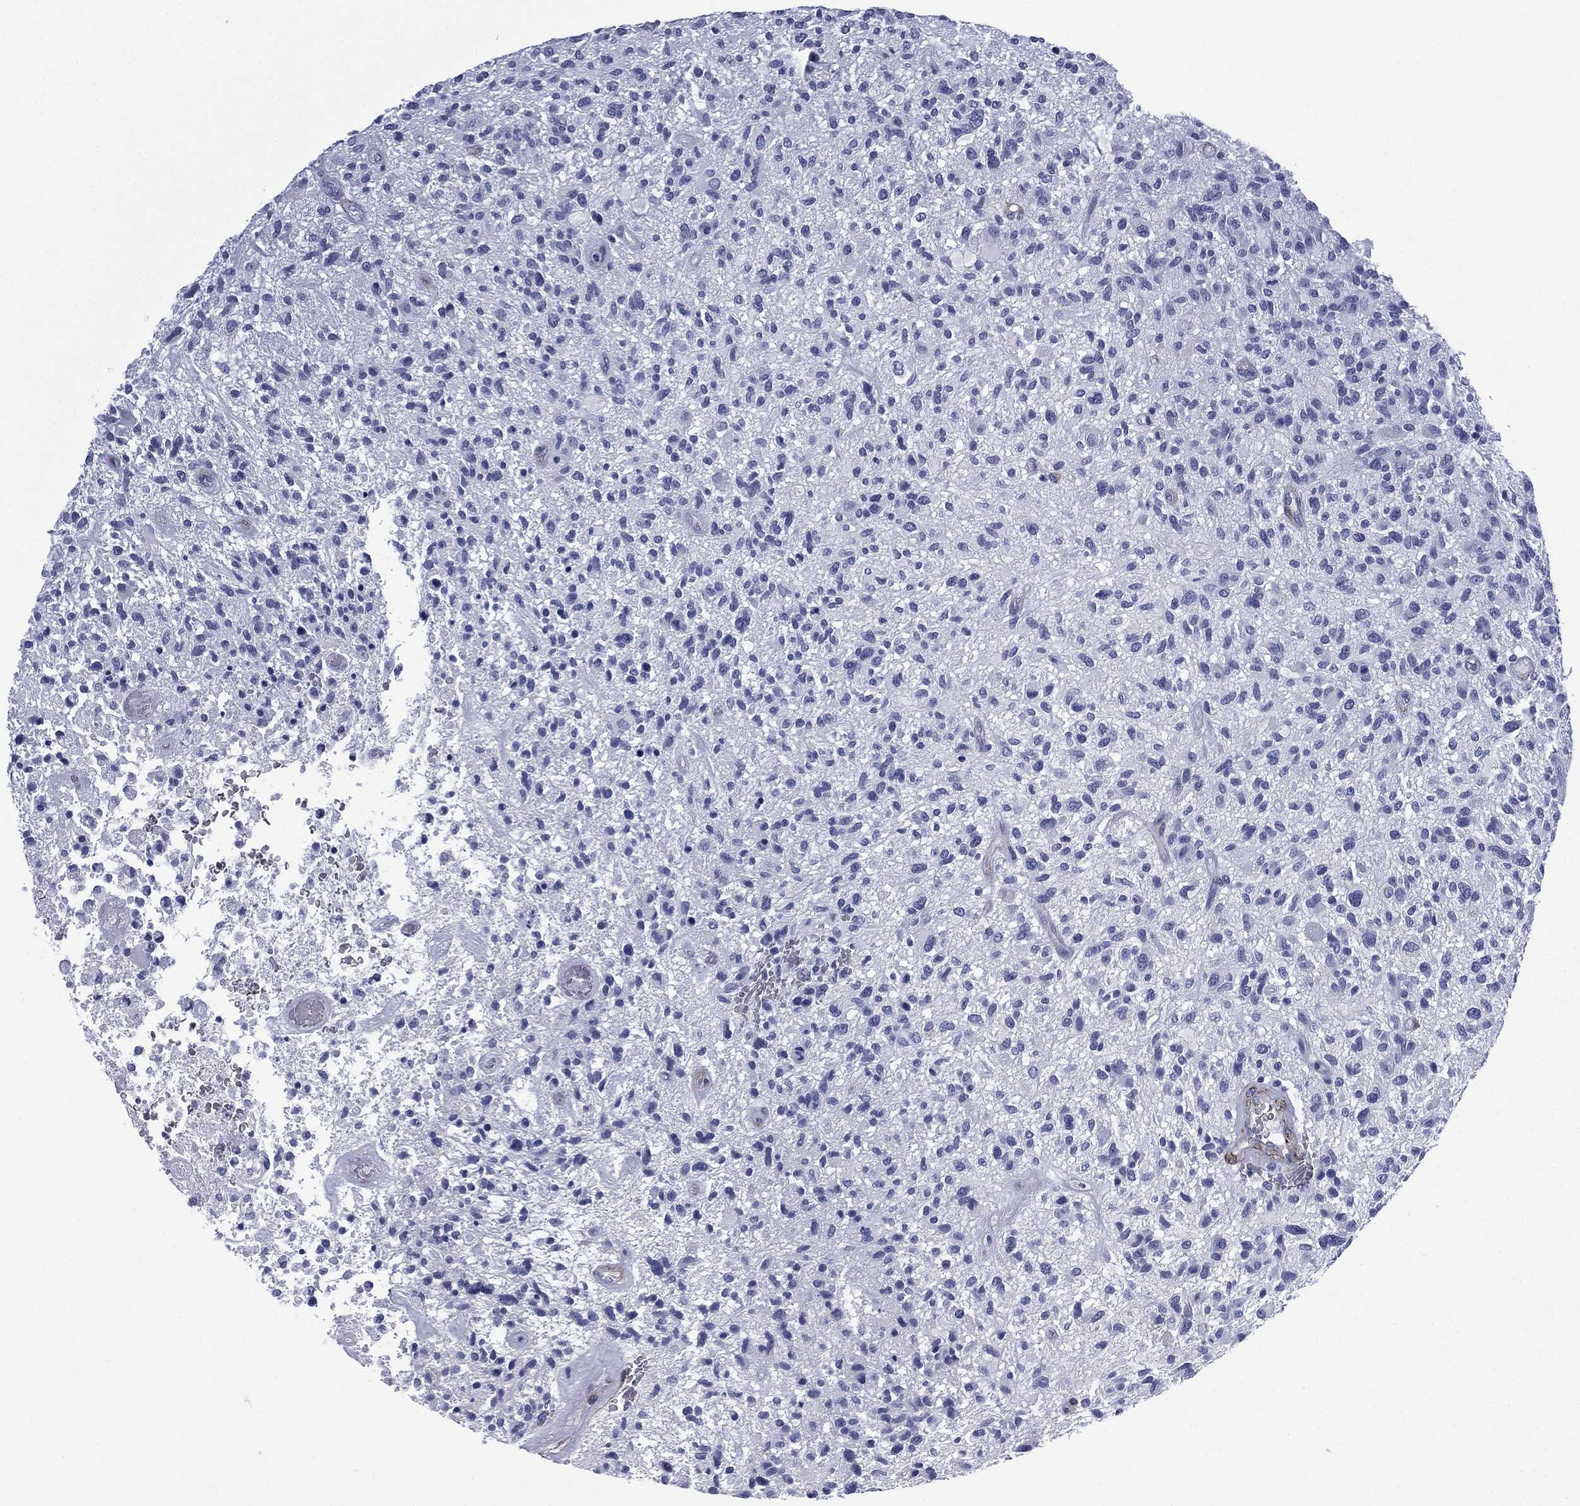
{"staining": {"intensity": "negative", "quantity": "none", "location": "none"}, "tissue": "glioma", "cell_type": "Tumor cells", "image_type": "cancer", "snomed": [{"axis": "morphology", "description": "Glioma, malignant, High grade"}, {"axis": "topography", "description": "Brain"}], "caption": "DAB immunohistochemical staining of malignant high-grade glioma reveals no significant positivity in tumor cells.", "gene": "CAVIN3", "patient": {"sex": "male", "age": 47}}